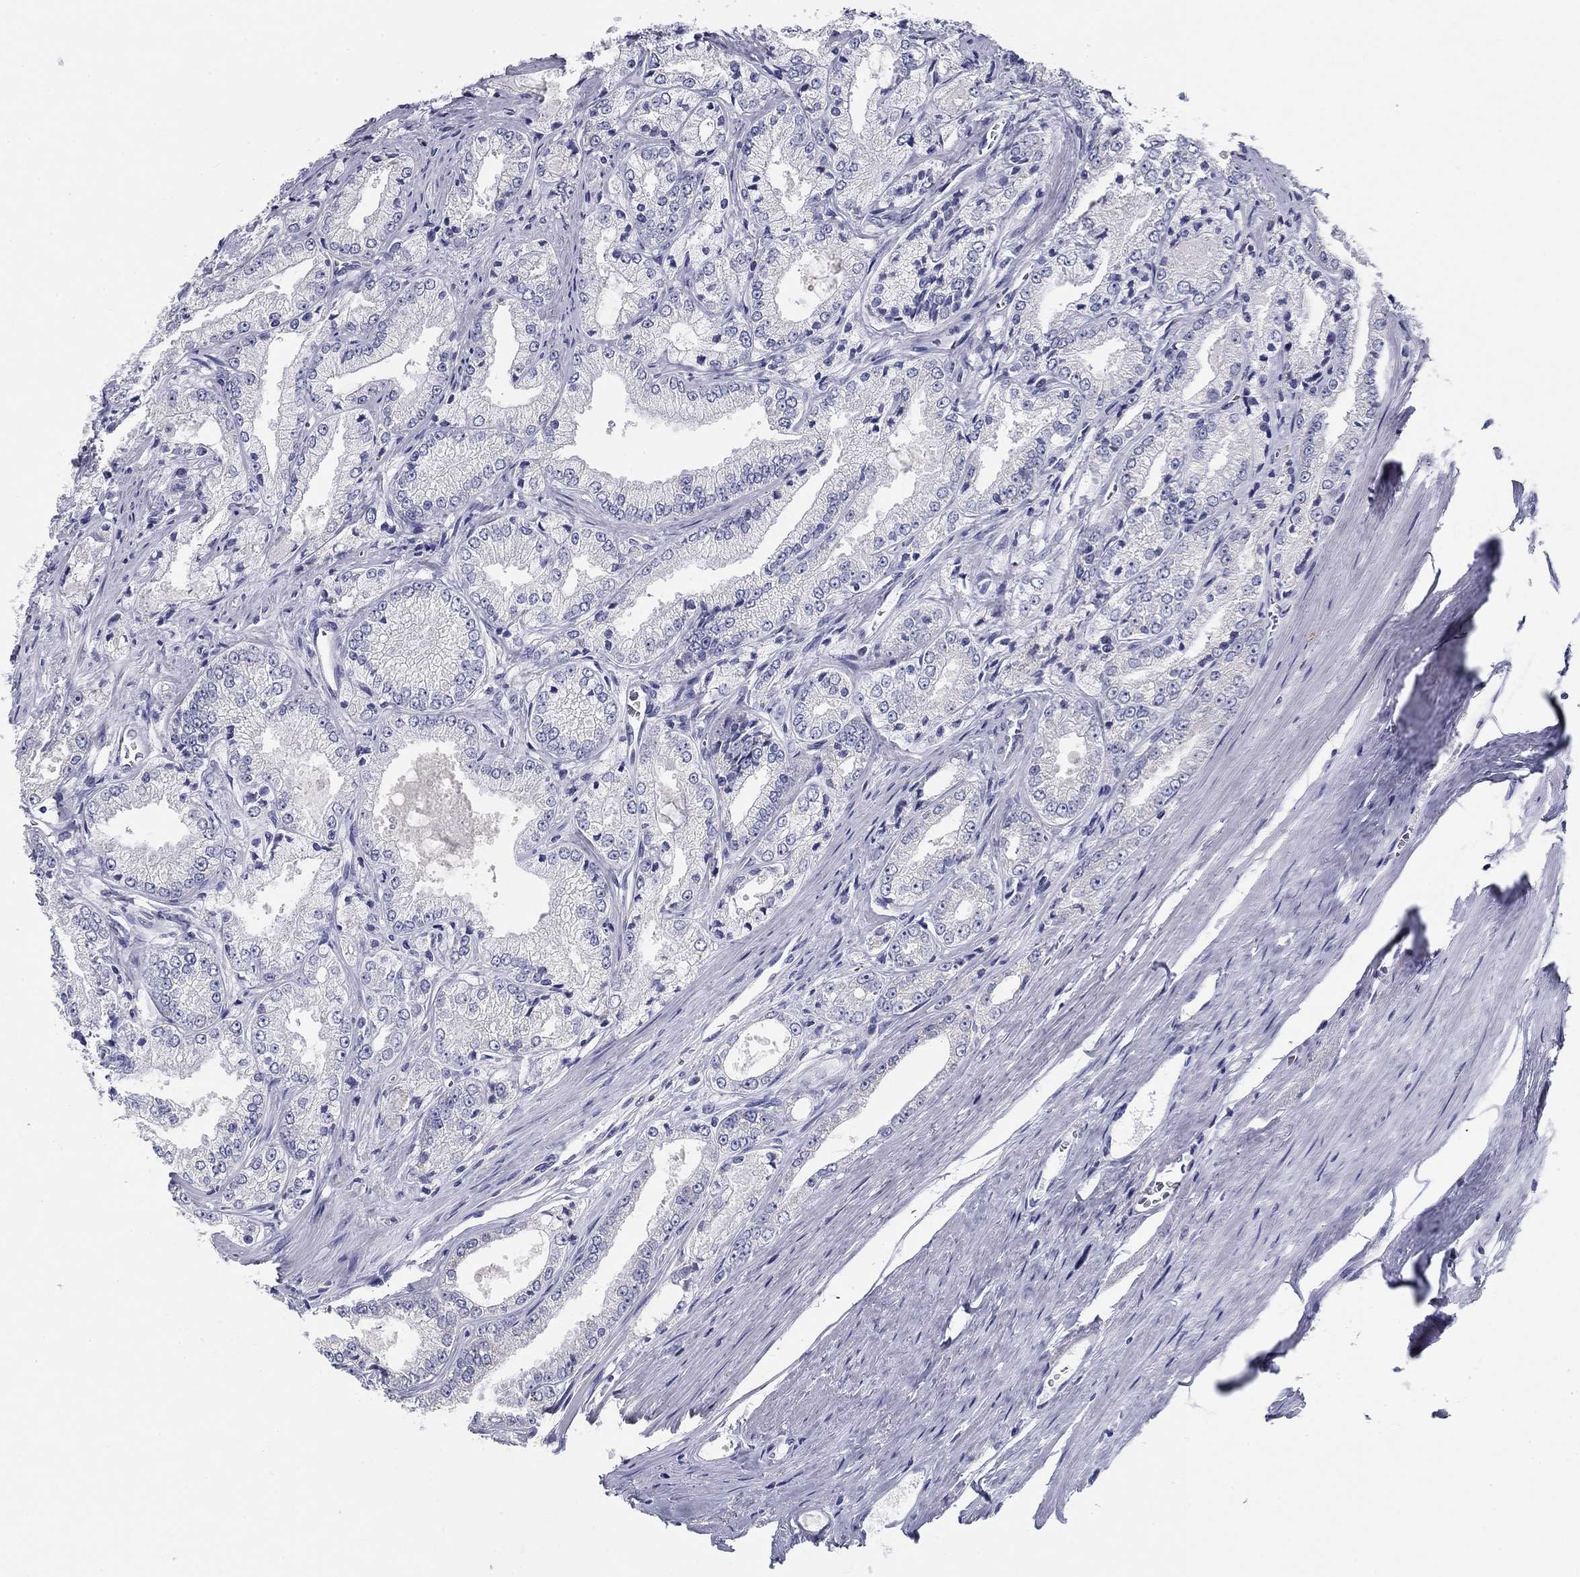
{"staining": {"intensity": "negative", "quantity": "none", "location": "none"}, "tissue": "prostate cancer", "cell_type": "Tumor cells", "image_type": "cancer", "snomed": [{"axis": "morphology", "description": "Adenocarcinoma, NOS"}, {"axis": "morphology", "description": "Adenocarcinoma, High grade"}, {"axis": "topography", "description": "Prostate"}], "caption": "Prostate adenocarcinoma (high-grade) was stained to show a protein in brown. There is no significant expression in tumor cells.", "gene": "UPB1", "patient": {"sex": "male", "age": 70}}